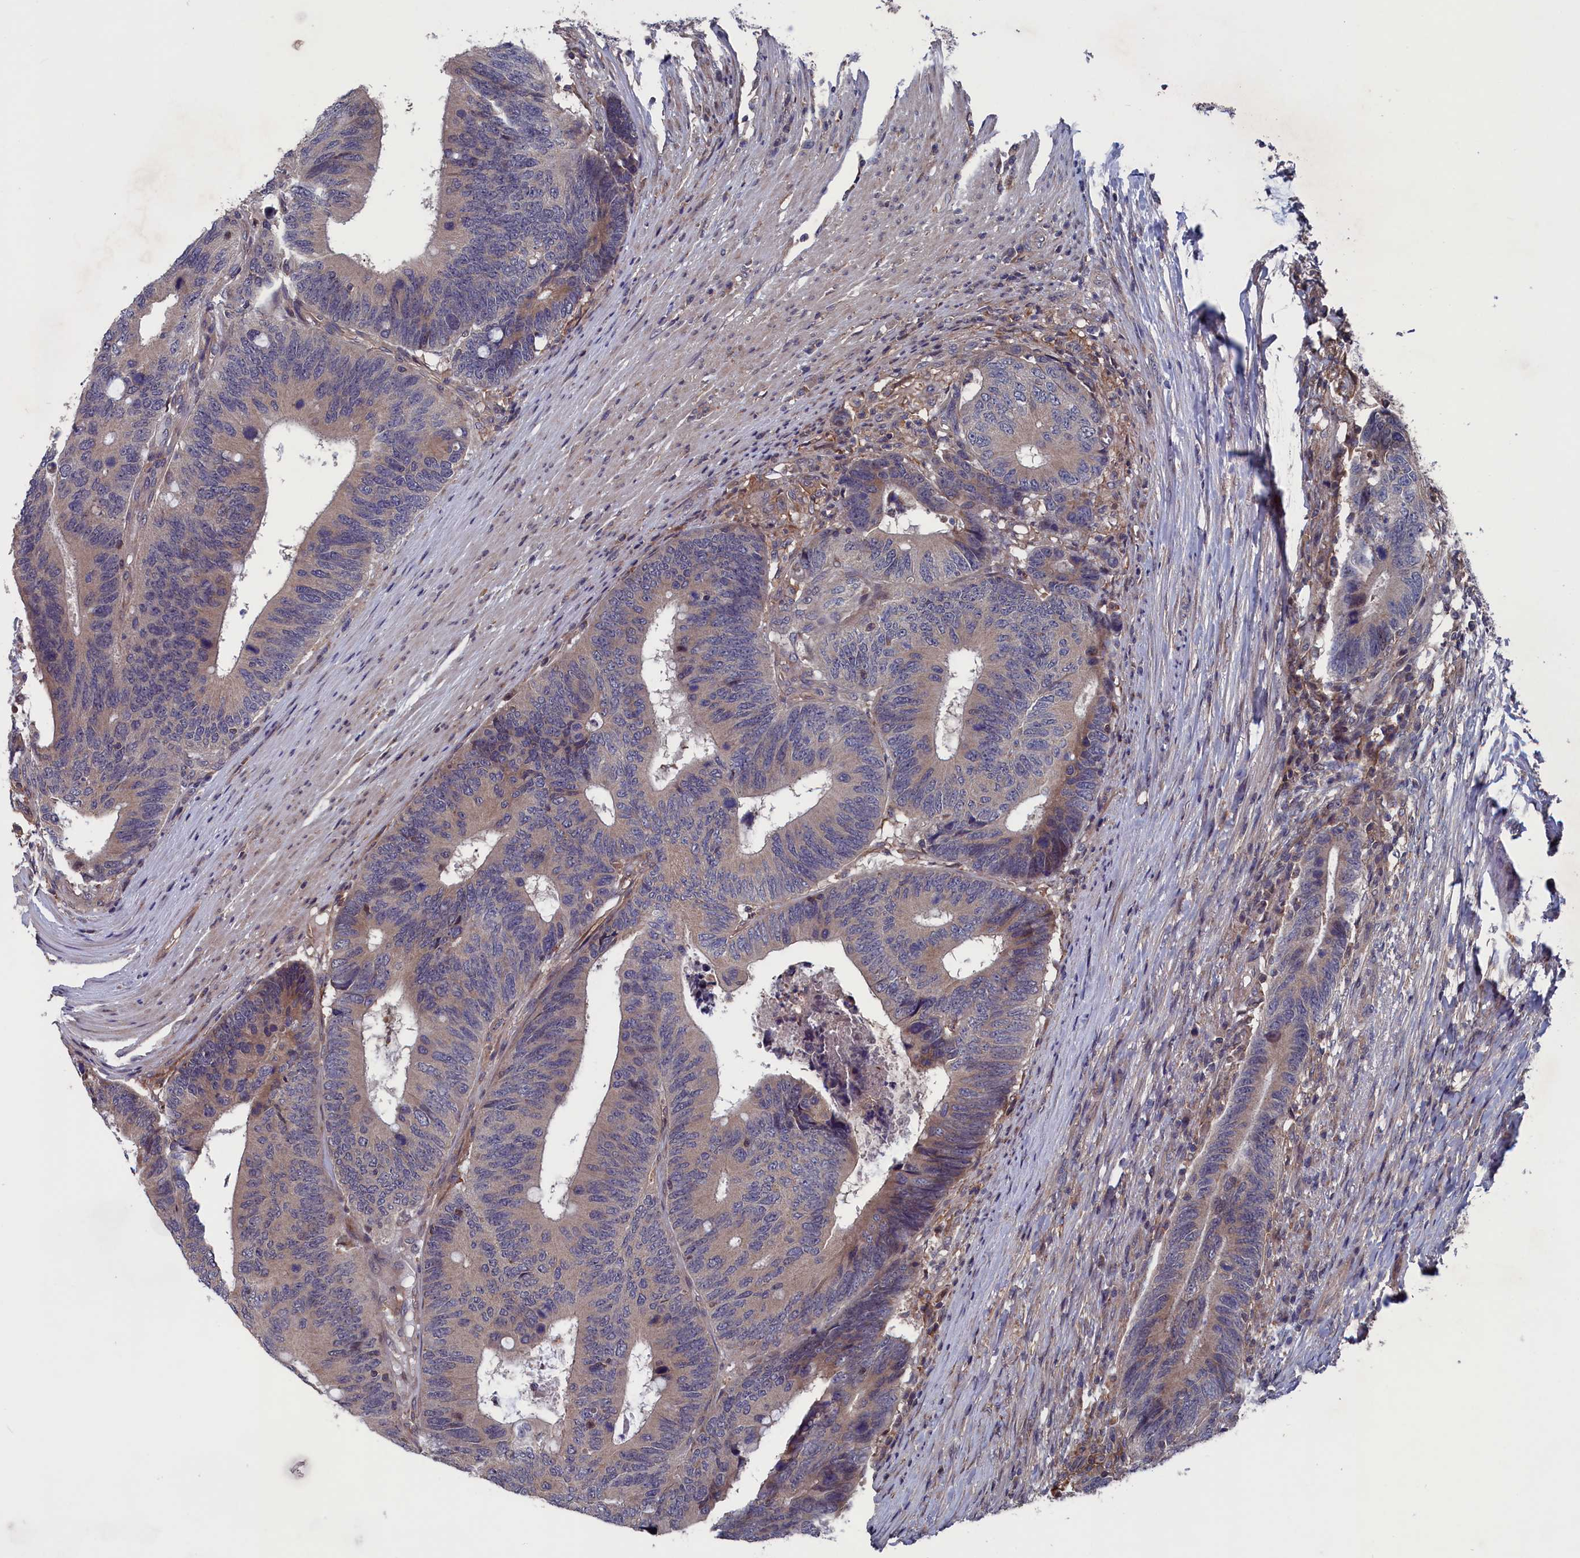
{"staining": {"intensity": "weak", "quantity": ">75%", "location": "cytoplasmic/membranous"}, "tissue": "colorectal cancer", "cell_type": "Tumor cells", "image_type": "cancer", "snomed": [{"axis": "morphology", "description": "Adenocarcinoma, NOS"}, {"axis": "topography", "description": "Colon"}], "caption": "IHC photomicrograph of neoplastic tissue: human colorectal adenocarcinoma stained using immunohistochemistry (IHC) reveals low levels of weak protein expression localized specifically in the cytoplasmic/membranous of tumor cells, appearing as a cytoplasmic/membranous brown color.", "gene": "SPATA13", "patient": {"sex": "male", "age": 87}}